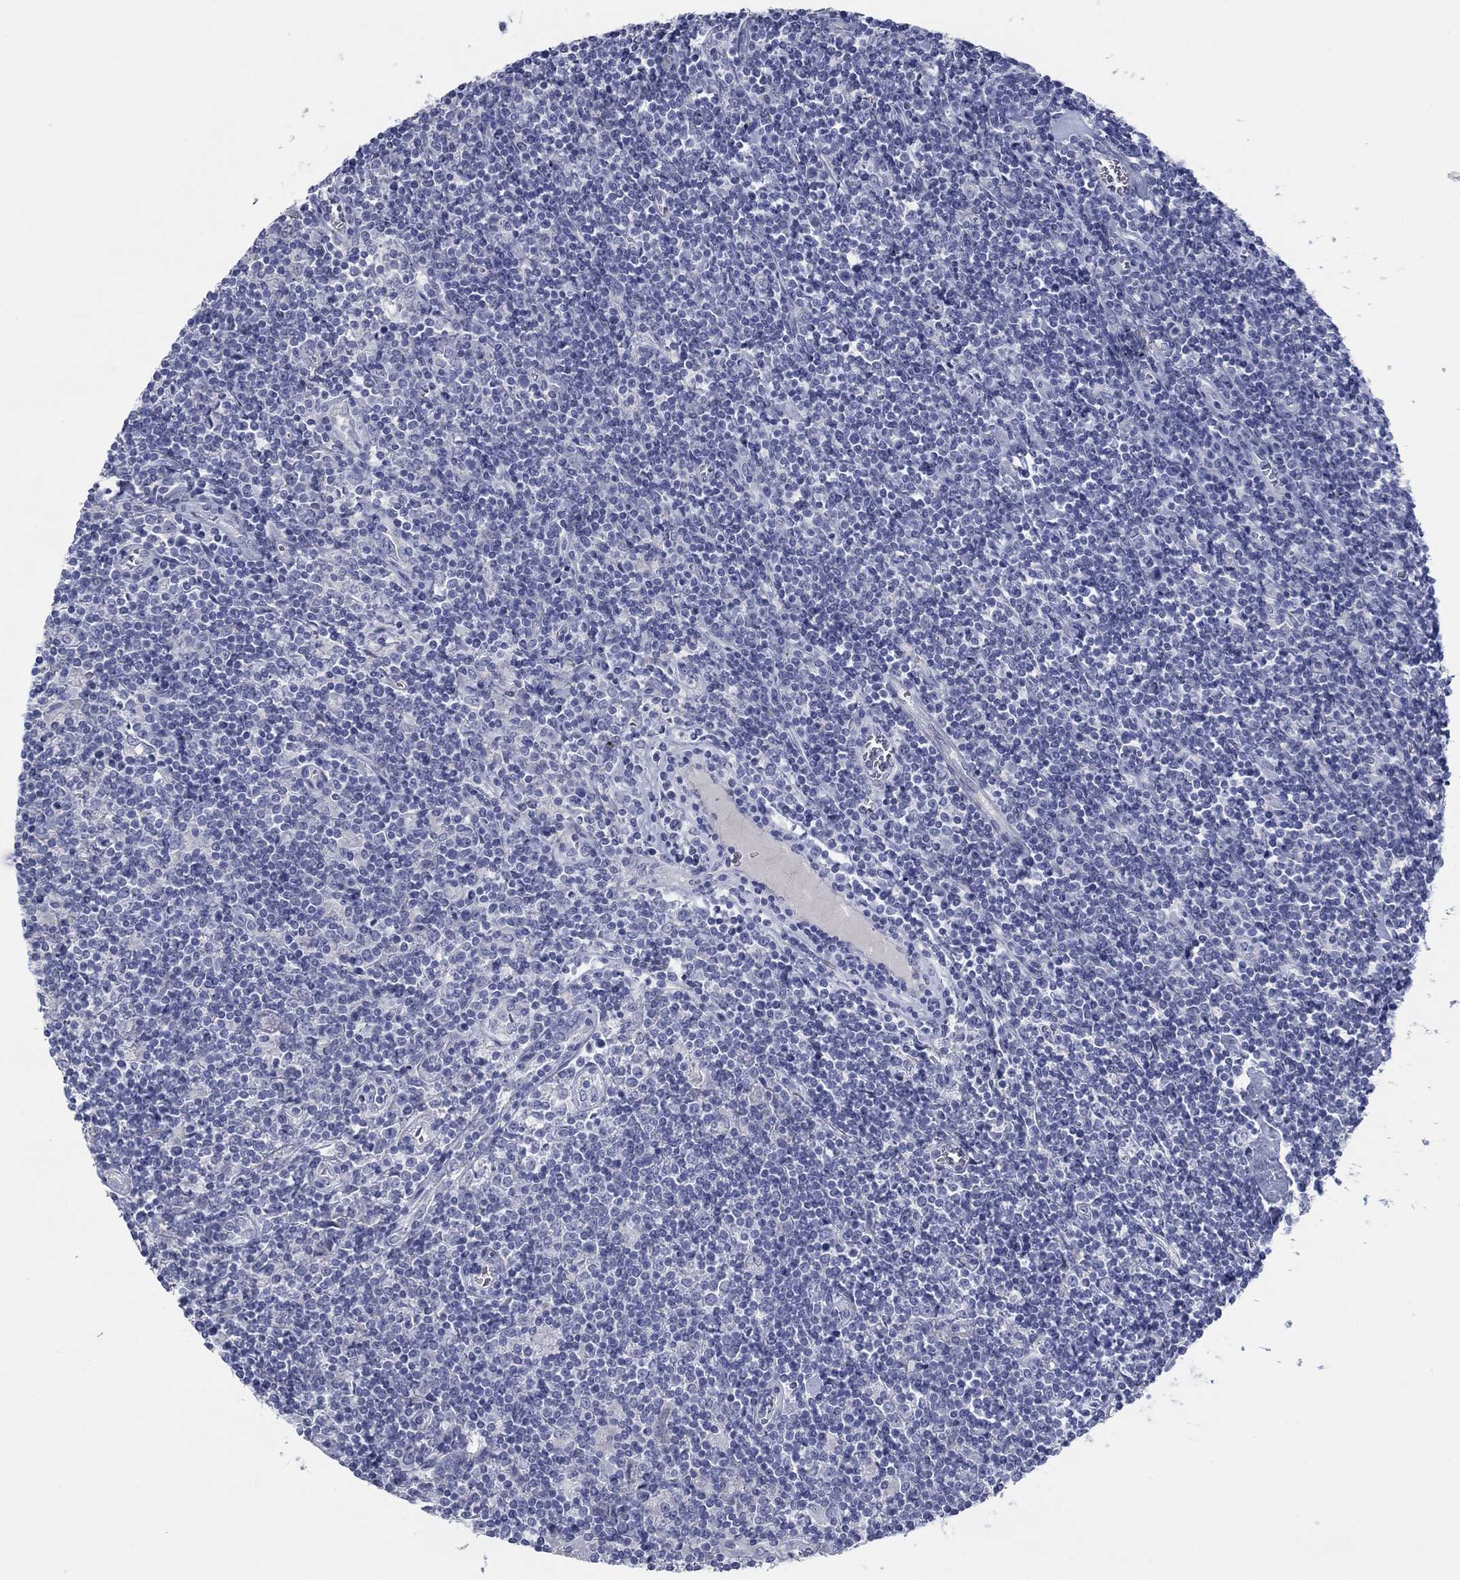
{"staining": {"intensity": "negative", "quantity": "none", "location": "none"}, "tissue": "lymphoma", "cell_type": "Tumor cells", "image_type": "cancer", "snomed": [{"axis": "morphology", "description": "Hodgkin's disease, NOS"}, {"axis": "topography", "description": "Lymph node"}], "caption": "Tumor cells show no significant positivity in Hodgkin's disease.", "gene": "APOC3", "patient": {"sex": "male", "age": 40}}